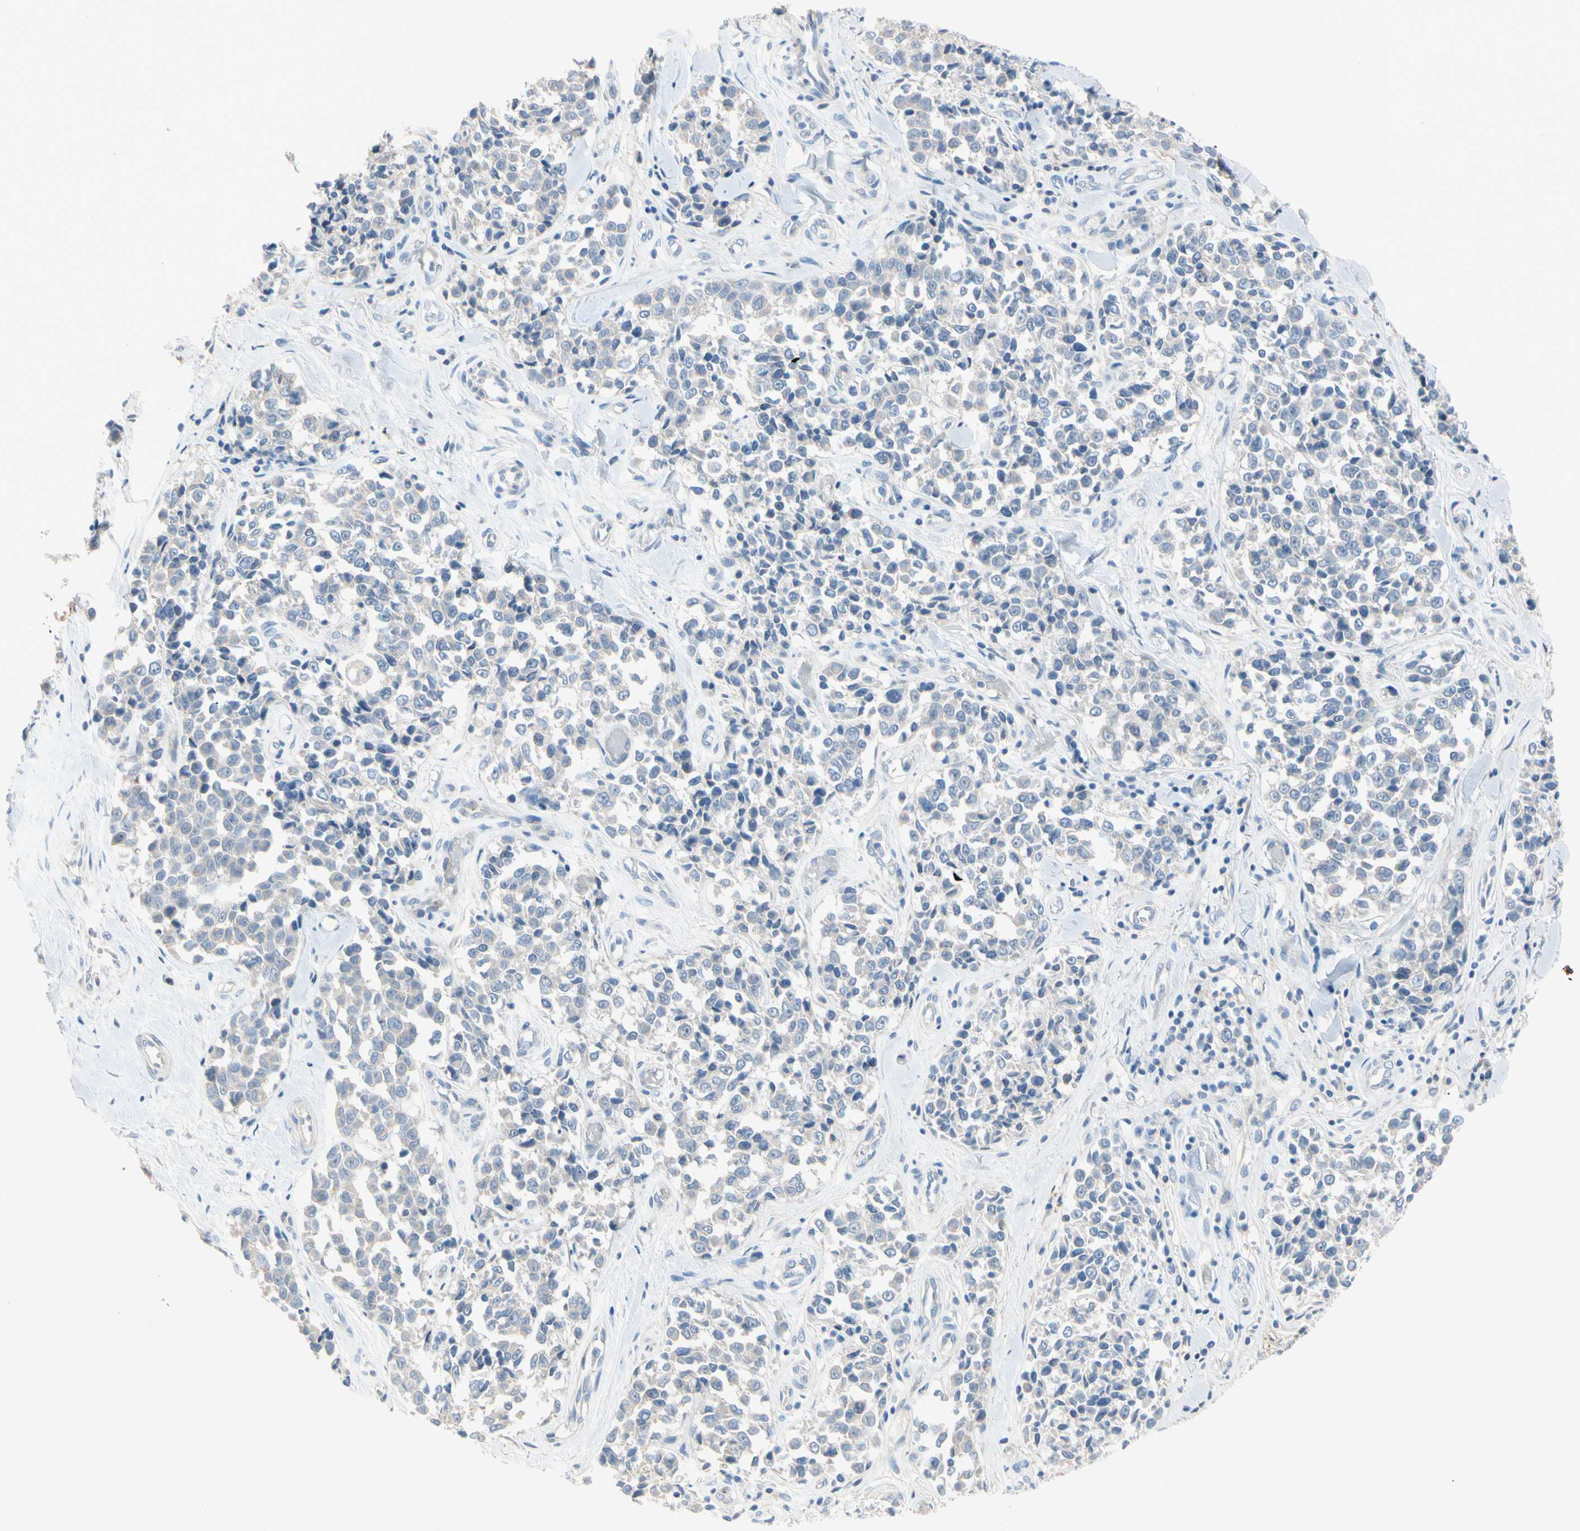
{"staining": {"intensity": "negative", "quantity": "none", "location": "none"}, "tissue": "melanoma", "cell_type": "Tumor cells", "image_type": "cancer", "snomed": [{"axis": "morphology", "description": "Malignant melanoma, NOS"}, {"axis": "topography", "description": "Skin"}], "caption": "High power microscopy histopathology image of an immunohistochemistry micrograph of melanoma, revealing no significant positivity in tumor cells.", "gene": "MARK1", "patient": {"sex": "female", "age": 64}}